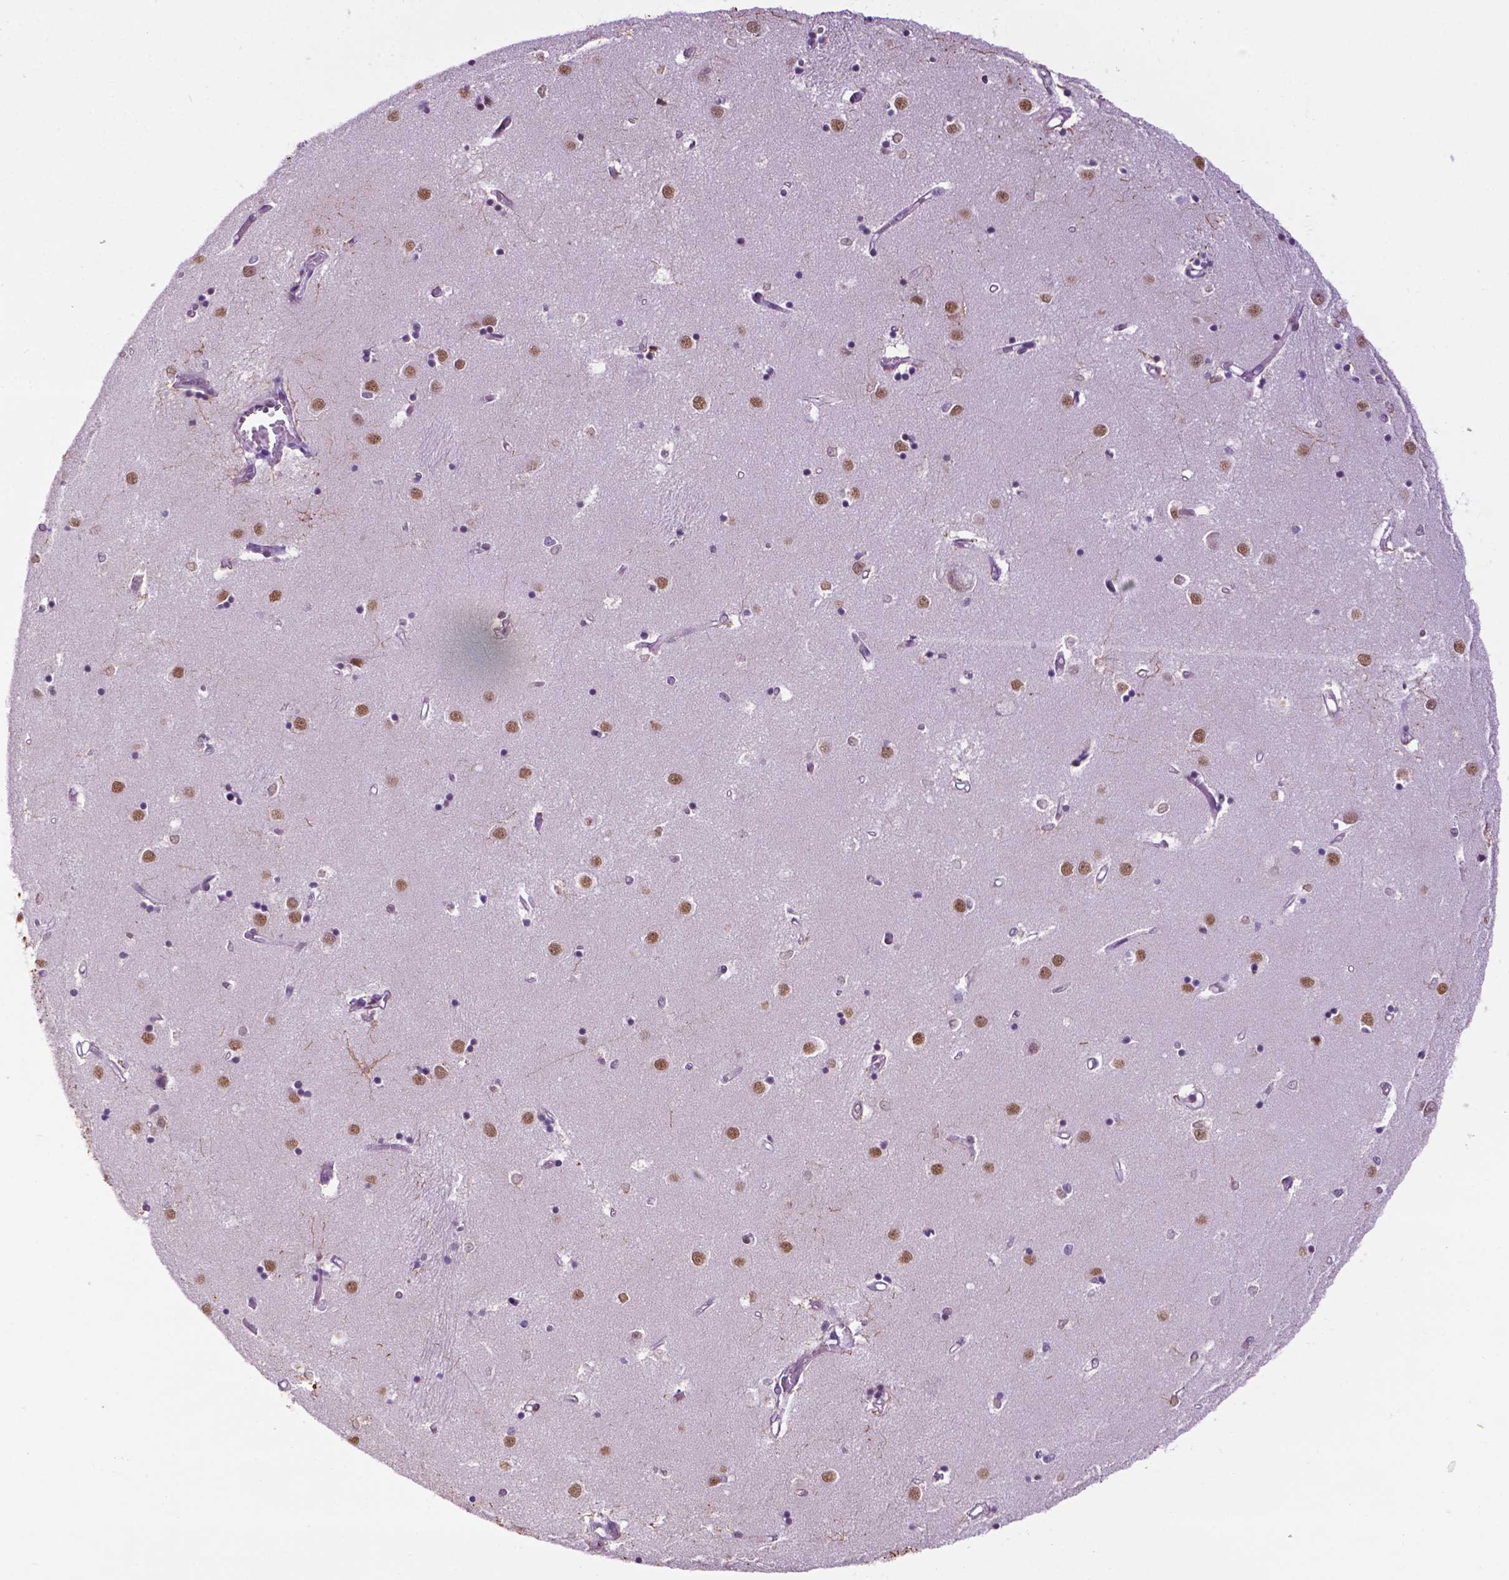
{"staining": {"intensity": "strong", "quantity": "25%-75%", "location": "nuclear"}, "tissue": "caudate", "cell_type": "Glial cells", "image_type": "normal", "snomed": [{"axis": "morphology", "description": "Normal tissue, NOS"}, {"axis": "topography", "description": "Lateral ventricle wall"}], "caption": "Approximately 25%-75% of glial cells in normal caudate display strong nuclear protein staining as visualized by brown immunohistochemical staining.", "gene": "COL23A1", "patient": {"sex": "male", "age": 54}}